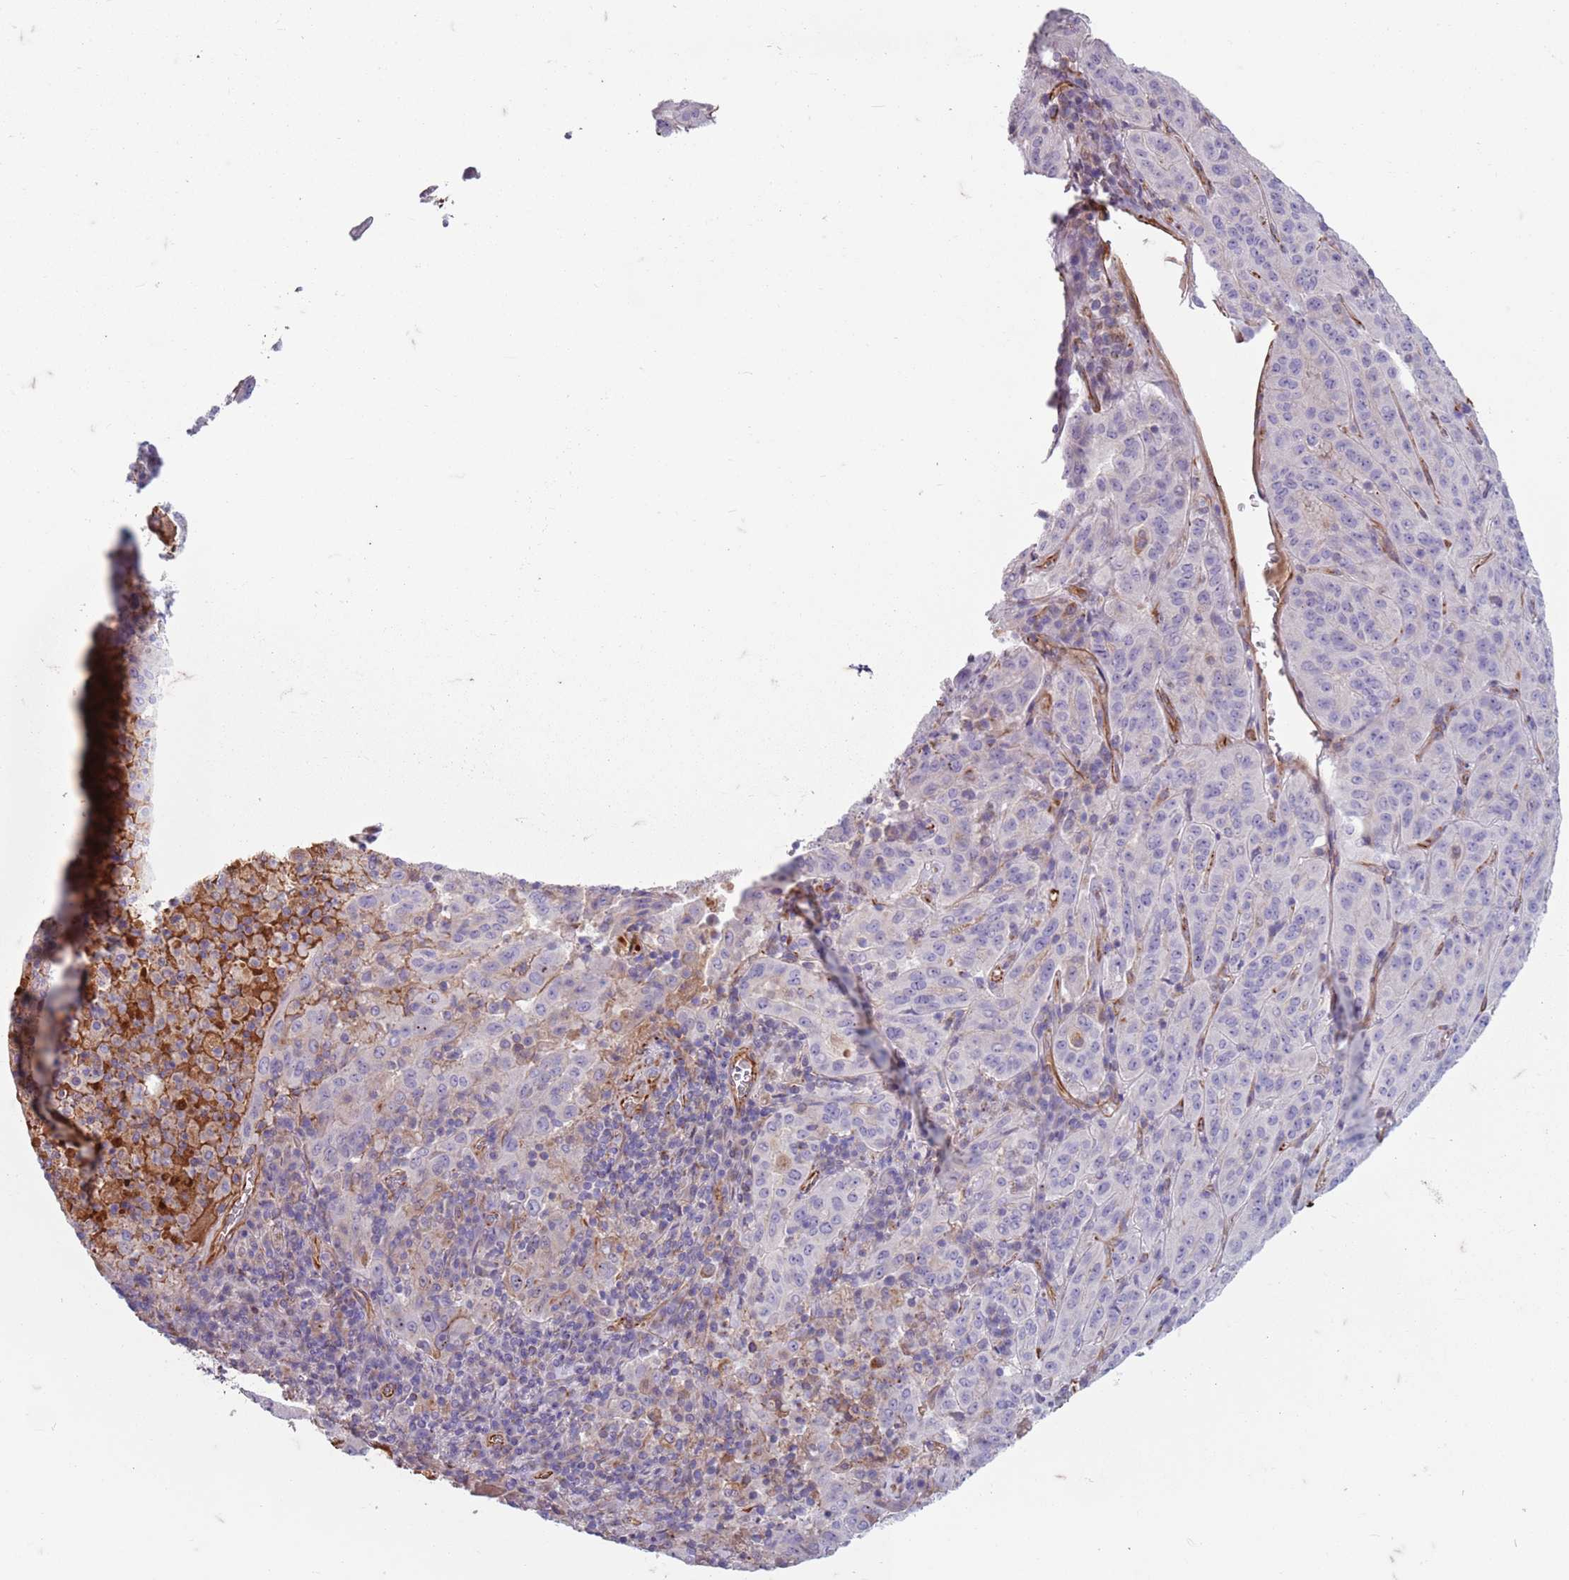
{"staining": {"intensity": "negative", "quantity": "none", "location": "none"}, "tissue": "pancreatic cancer", "cell_type": "Tumor cells", "image_type": "cancer", "snomed": [{"axis": "morphology", "description": "Adenocarcinoma, NOS"}, {"axis": "topography", "description": "Pancreas"}], "caption": "DAB (3,3'-diaminobenzidine) immunohistochemical staining of pancreatic cancer (adenocarcinoma) reveals no significant staining in tumor cells.", "gene": "TAS2R38", "patient": {"sex": "male", "age": 63}}